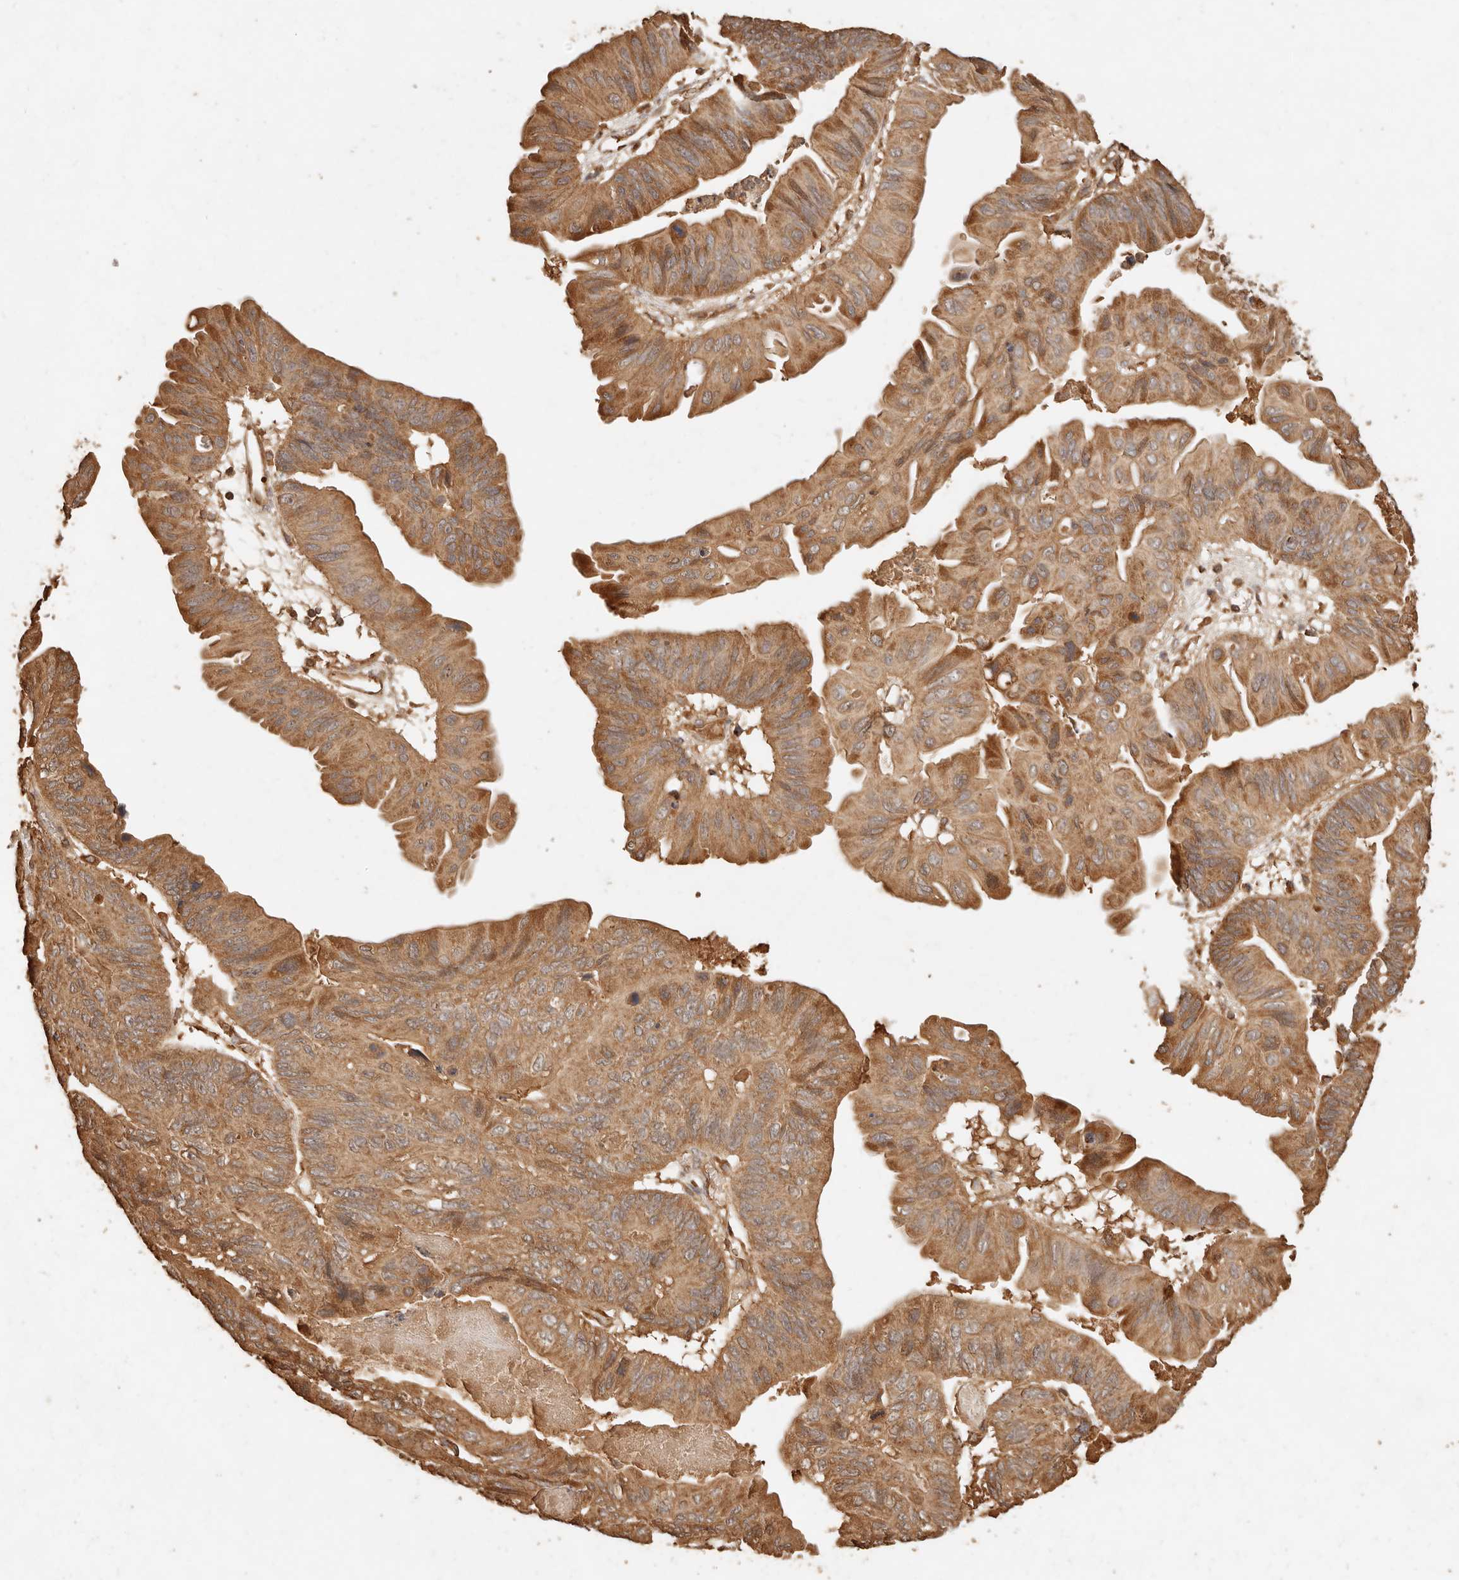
{"staining": {"intensity": "moderate", "quantity": ">75%", "location": "cytoplasmic/membranous"}, "tissue": "ovarian cancer", "cell_type": "Tumor cells", "image_type": "cancer", "snomed": [{"axis": "morphology", "description": "Cystadenocarcinoma, mucinous, NOS"}, {"axis": "topography", "description": "Ovary"}], "caption": "Immunohistochemistry of human ovarian cancer (mucinous cystadenocarcinoma) reveals medium levels of moderate cytoplasmic/membranous staining in approximately >75% of tumor cells.", "gene": "FAM180B", "patient": {"sex": "female", "age": 61}}